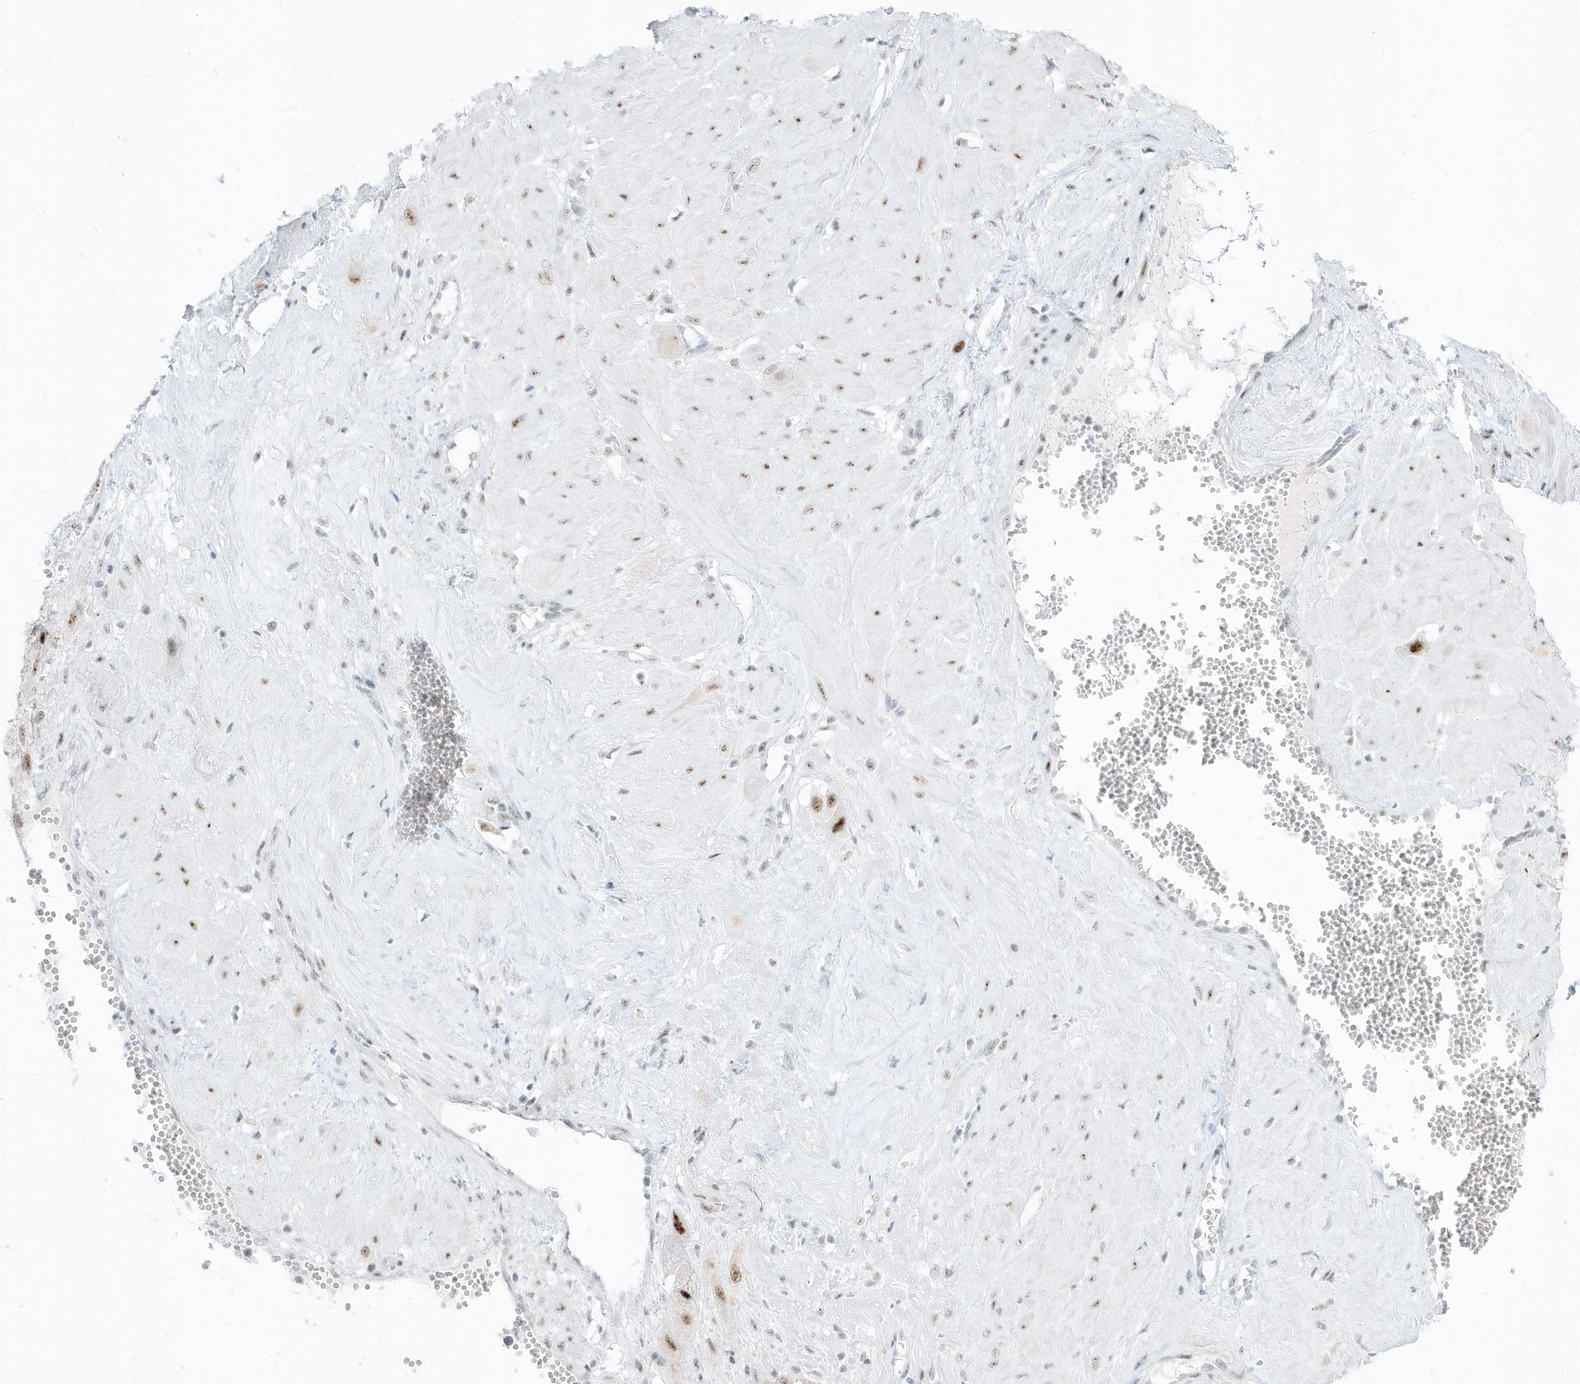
{"staining": {"intensity": "moderate", "quantity": ">75%", "location": "nuclear"}, "tissue": "cervical cancer", "cell_type": "Tumor cells", "image_type": "cancer", "snomed": [{"axis": "morphology", "description": "Squamous cell carcinoma, NOS"}, {"axis": "topography", "description": "Cervix"}], "caption": "Protein expression analysis of cervical cancer (squamous cell carcinoma) reveals moderate nuclear expression in about >75% of tumor cells. The protein is stained brown, and the nuclei are stained in blue (DAB (3,3'-diaminobenzidine) IHC with brightfield microscopy, high magnification).", "gene": "PLEKHN1", "patient": {"sex": "female", "age": 34}}